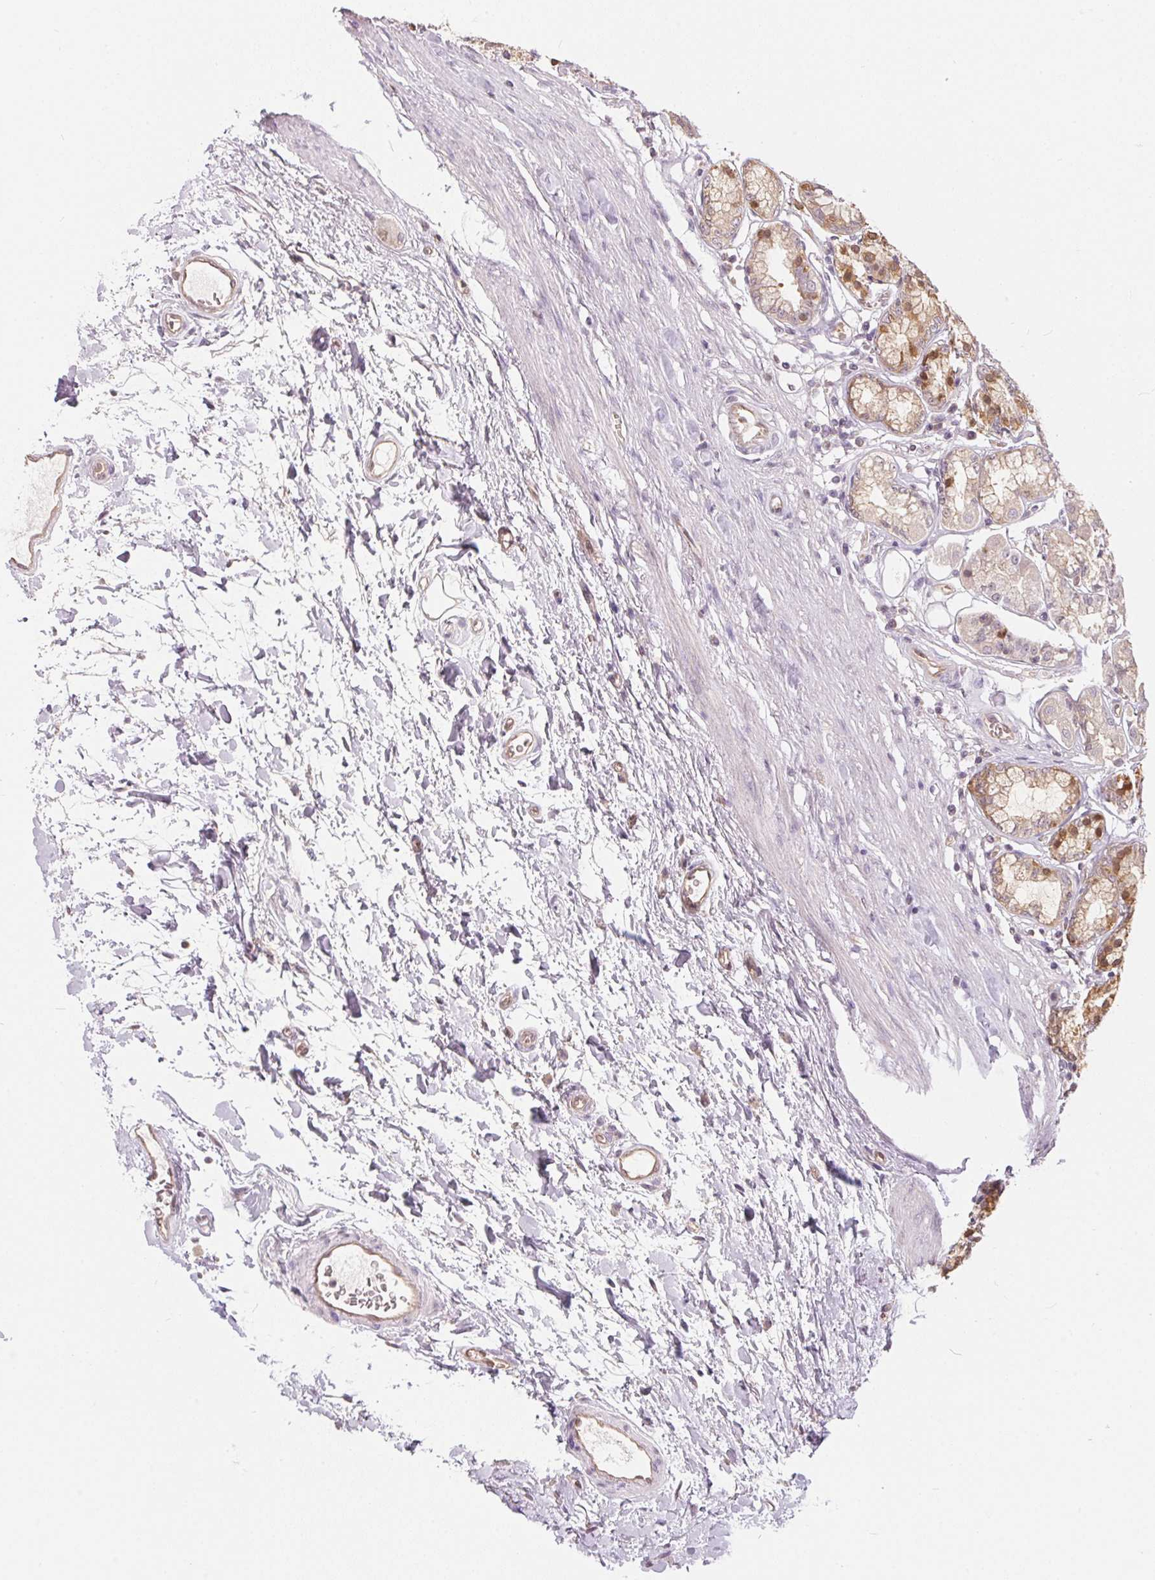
{"staining": {"intensity": "moderate", "quantity": "<25%", "location": "cytoplasmic/membranous"}, "tissue": "stomach", "cell_type": "Glandular cells", "image_type": "normal", "snomed": [{"axis": "morphology", "description": "Normal tissue, NOS"}, {"axis": "topography", "description": "Stomach"}, {"axis": "topography", "description": "Stomach, lower"}], "caption": "IHC of normal human stomach exhibits low levels of moderate cytoplasmic/membranous expression in approximately <25% of glandular cells. (Stains: DAB (3,3'-diaminobenzidine) in brown, nuclei in blue, Microscopy: brightfield microscopy at high magnification).", "gene": "BLMH", "patient": {"sex": "male", "age": 76}}